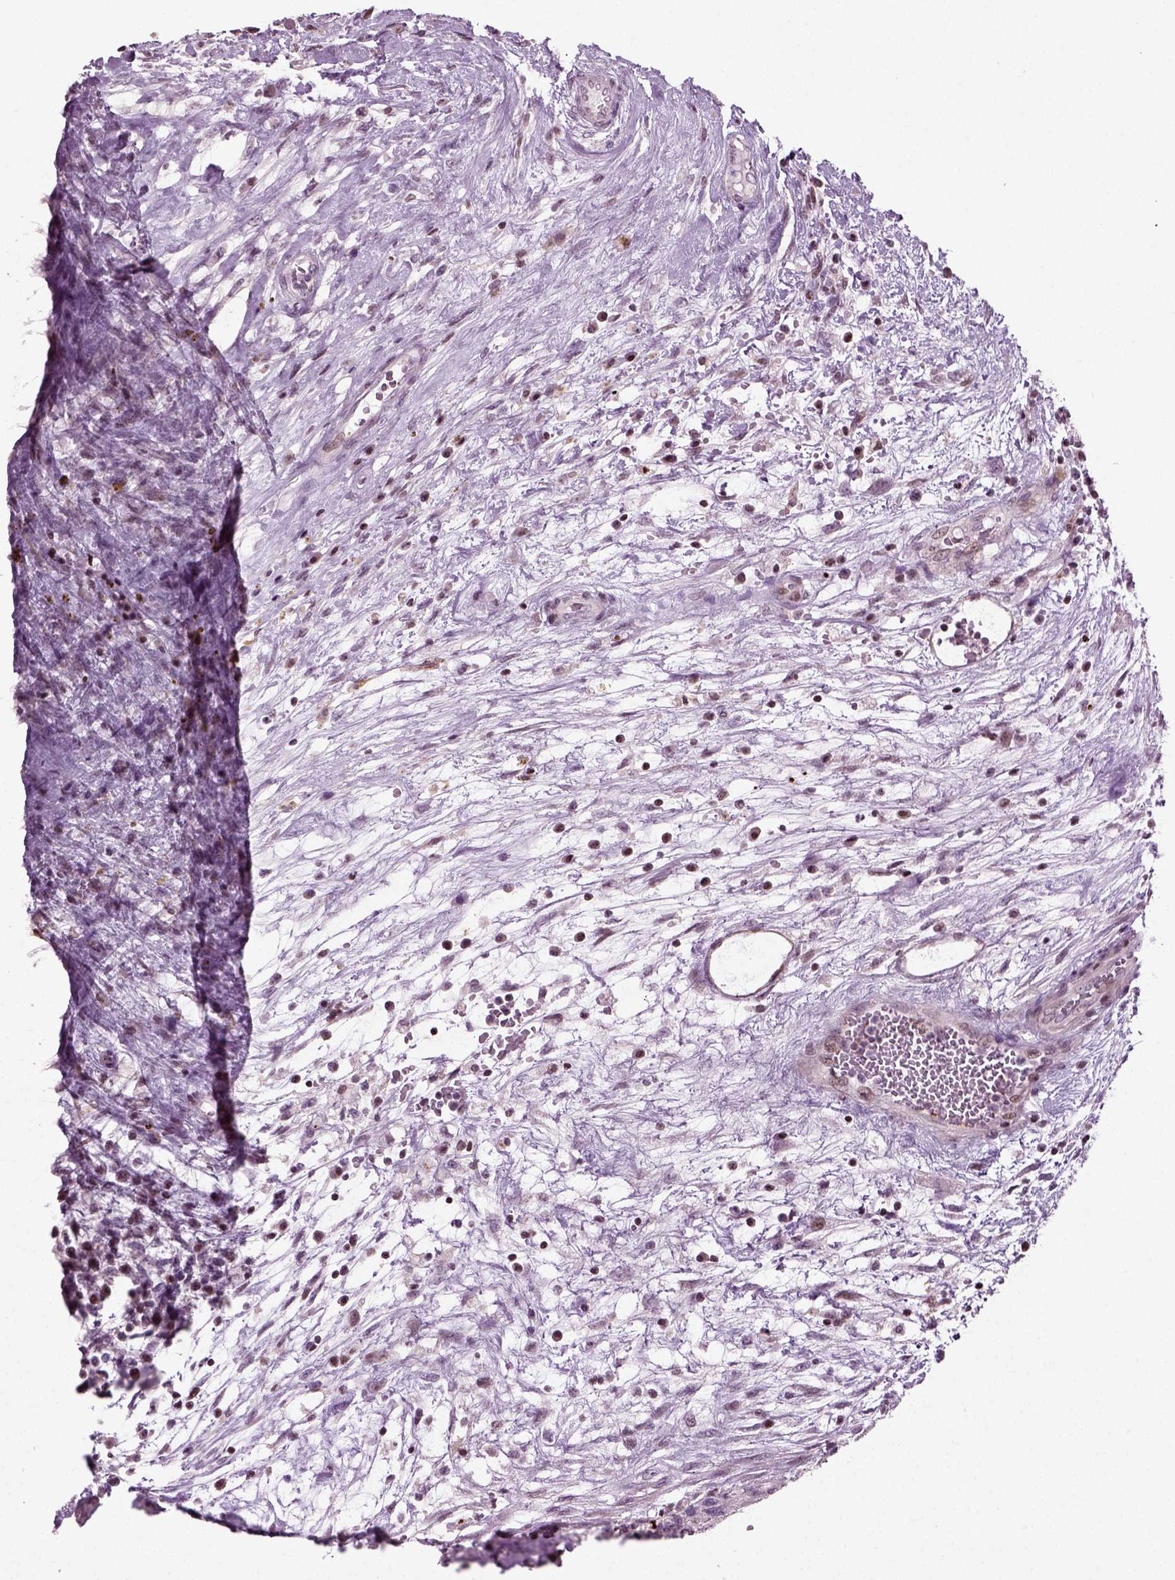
{"staining": {"intensity": "weak", "quantity": "<25%", "location": "nuclear"}, "tissue": "testis cancer", "cell_type": "Tumor cells", "image_type": "cancer", "snomed": [{"axis": "morphology", "description": "Normal tissue, NOS"}, {"axis": "morphology", "description": "Carcinoma, Embryonal, NOS"}, {"axis": "topography", "description": "Testis"}, {"axis": "topography", "description": "Epididymis"}], "caption": "Testis cancer was stained to show a protein in brown. There is no significant positivity in tumor cells.", "gene": "HEYL", "patient": {"sex": "male", "age": 32}}